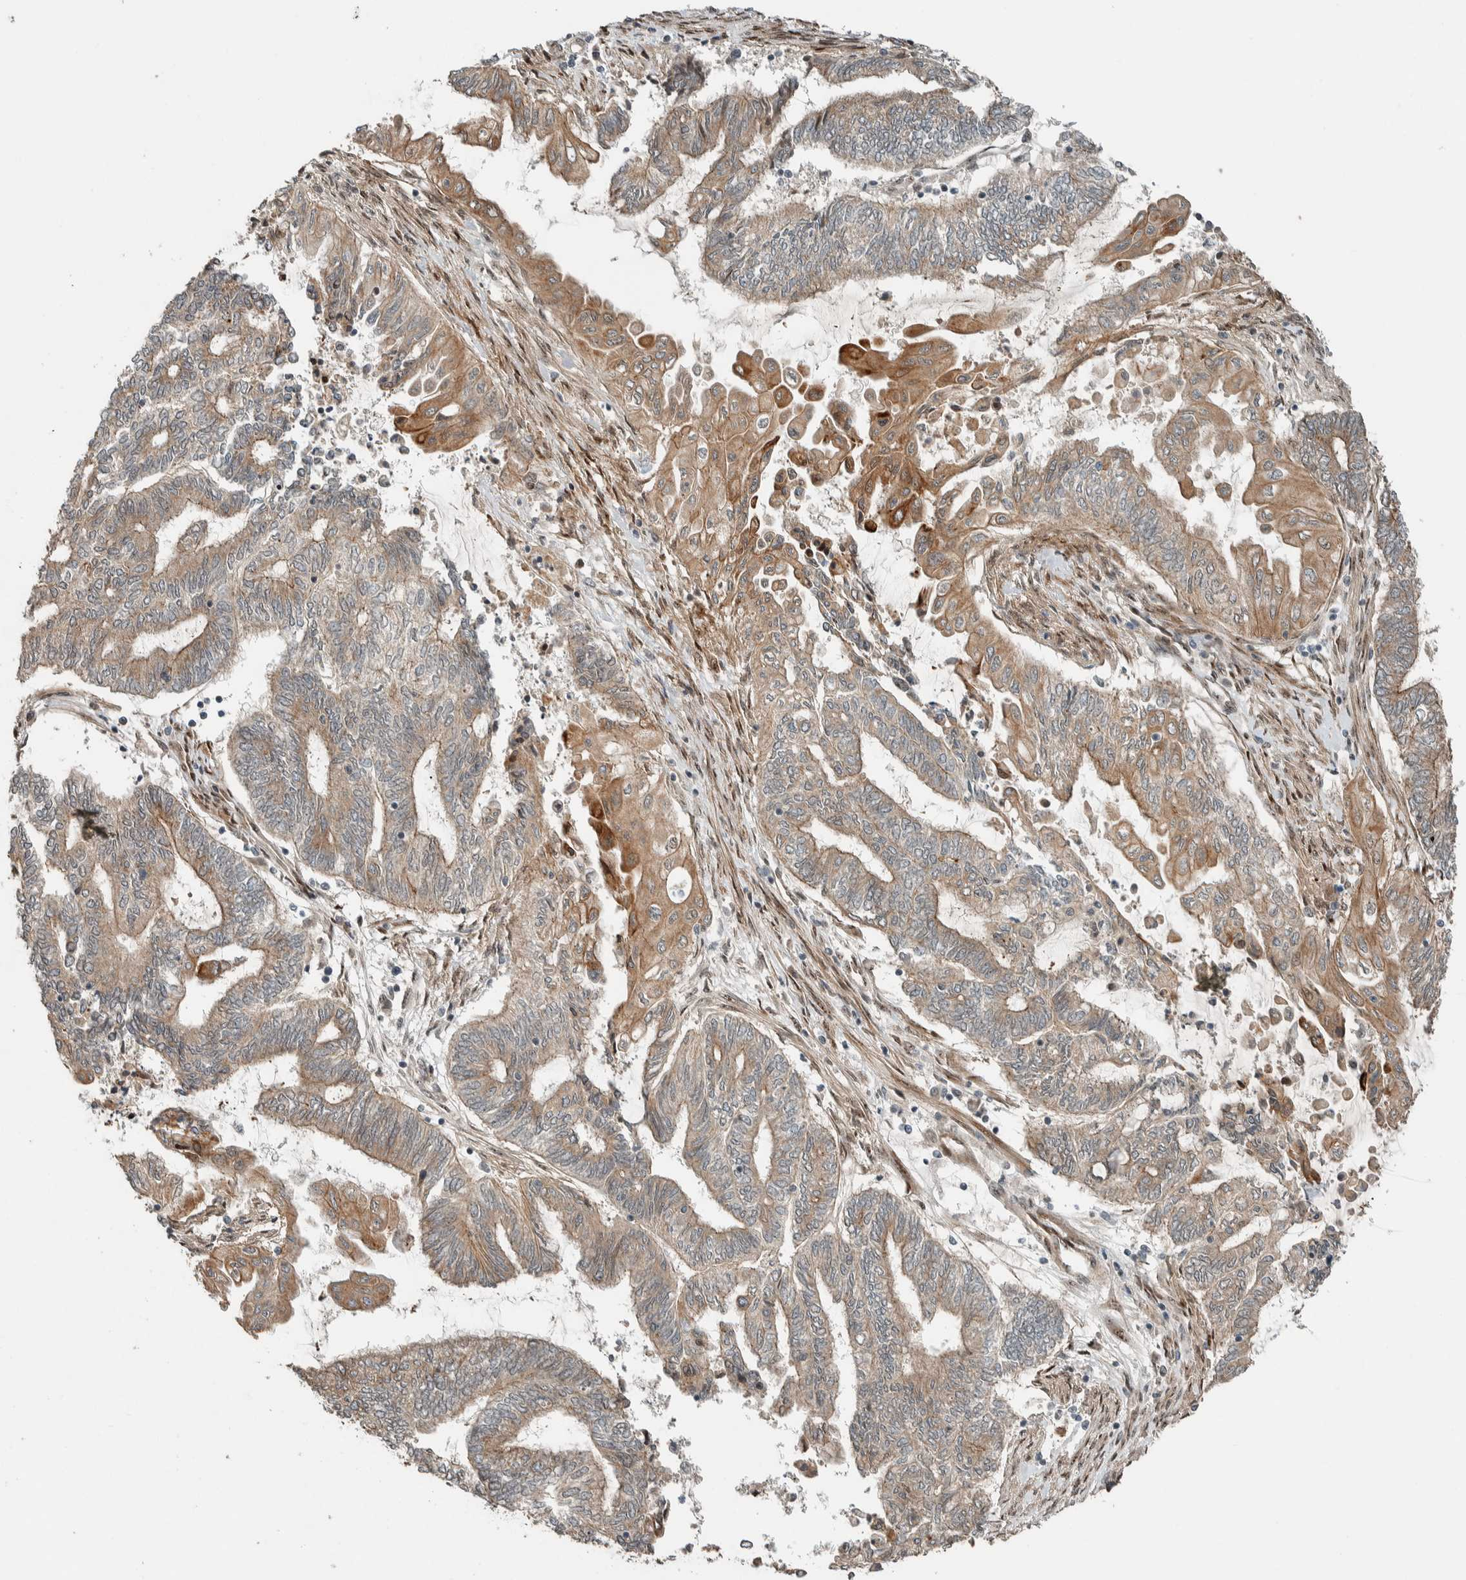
{"staining": {"intensity": "moderate", "quantity": ">75%", "location": "cytoplasmic/membranous"}, "tissue": "endometrial cancer", "cell_type": "Tumor cells", "image_type": "cancer", "snomed": [{"axis": "morphology", "description": "Adenocarcinoma, NOS"}, {"axis": "topography", "description": "Uterus"}, {"axis": "topography", "description": "Endometrium"}], "caption": "Human adenocarcinoma (endometrial) stained with a brown dye reveals moderate cytoplasmic/membranous positive staining in about >75% of tumor cells.", "gene": "STXBP4", "patient": {"sex": "female", "age": 70}}